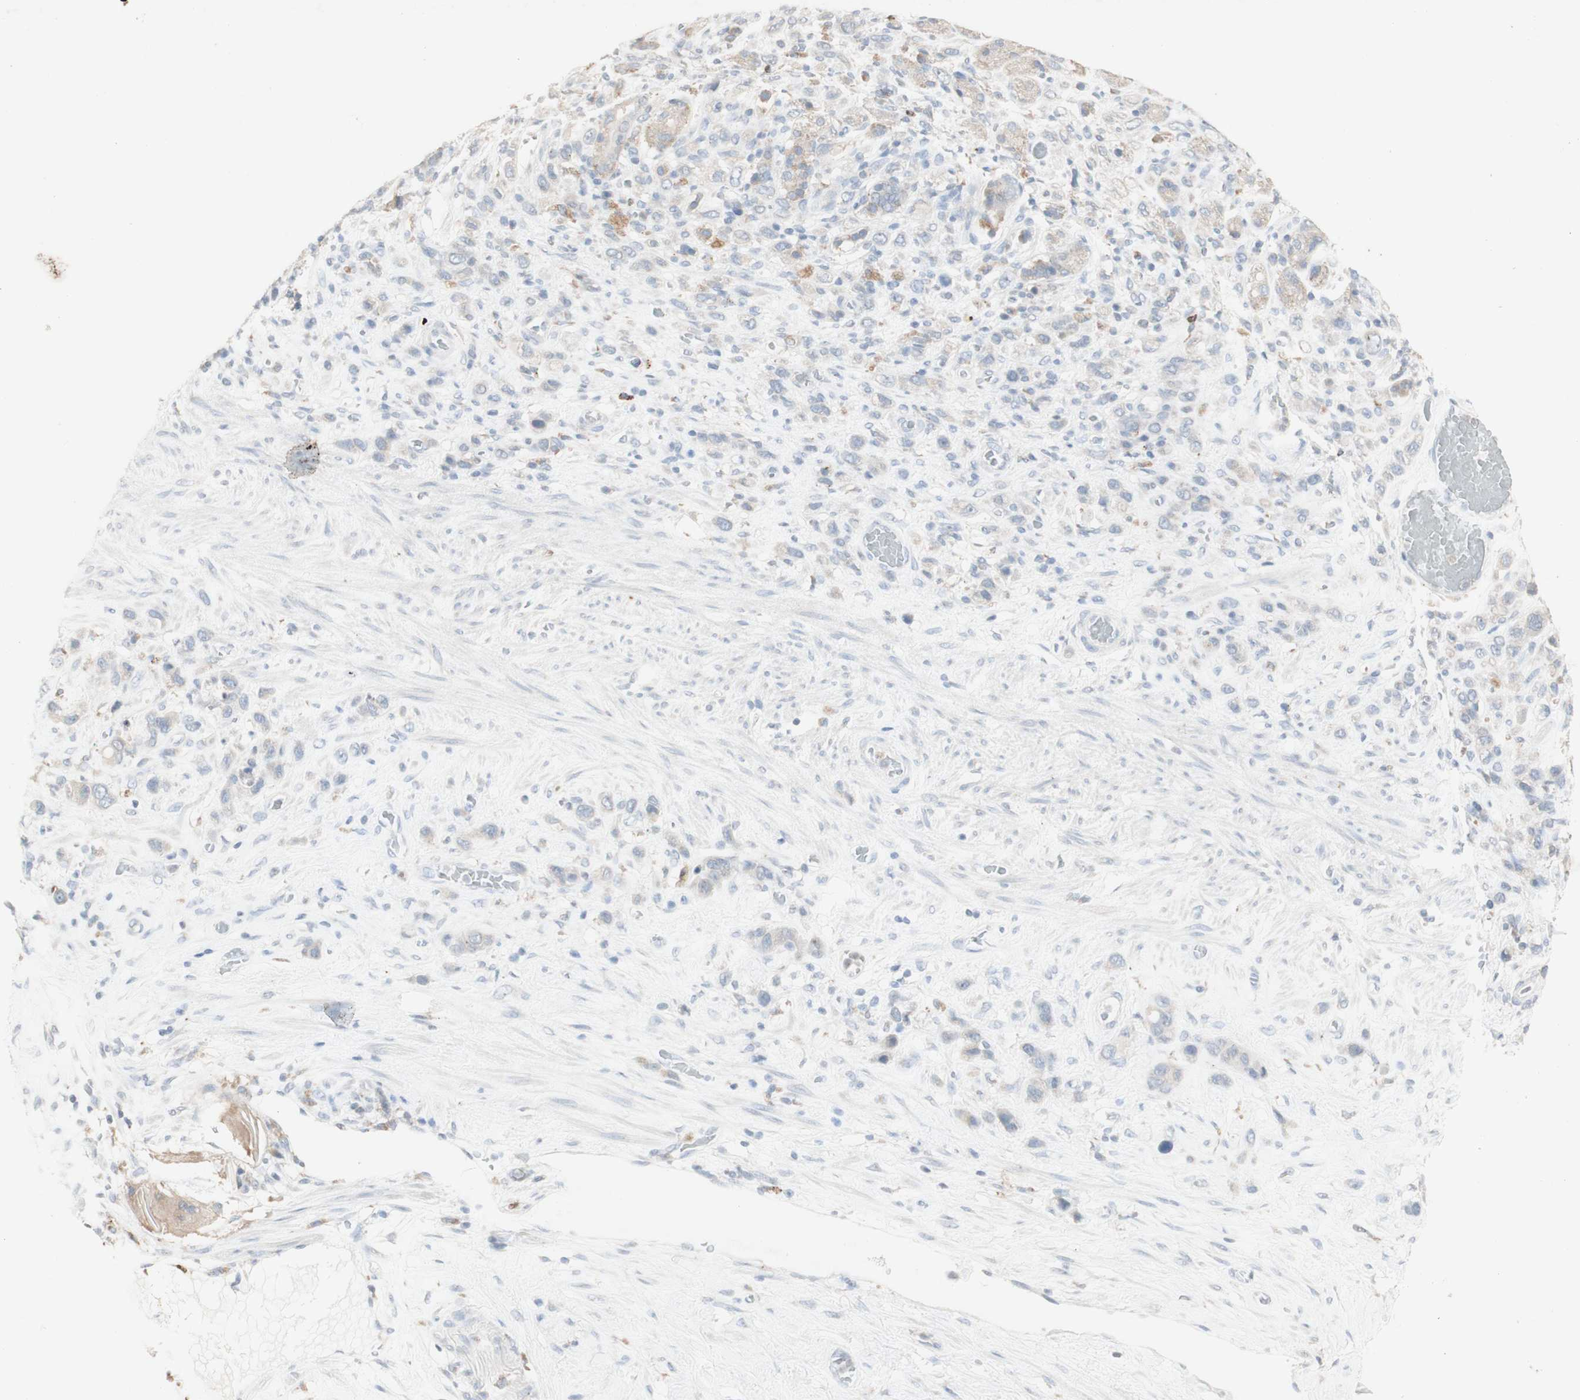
{"staining": {"intensity": "weak", "quantity": "<25%", "location": "cytoplasmic/membranous"}, "tissue": "stomach cancer", "cell_type": "Tumor cells", "image_type": "cancer", "snomed": [{"axis": "morphology", "description": "Adenocarcinoma, NOS"}, {"axis": "morphology", "description": "Adenocarcinoma, High grade"}, {"axis": "topography", "description": "Stomach, upper"}, {"axis": "topography", "description": "Stomach, lower"}], "caption": "Tumor cells show no significant staining in stomach adenocarcinoma (high-grade).", "gene": "ATP6V1B1", "patient": {"sex": "female", "age": 65}}